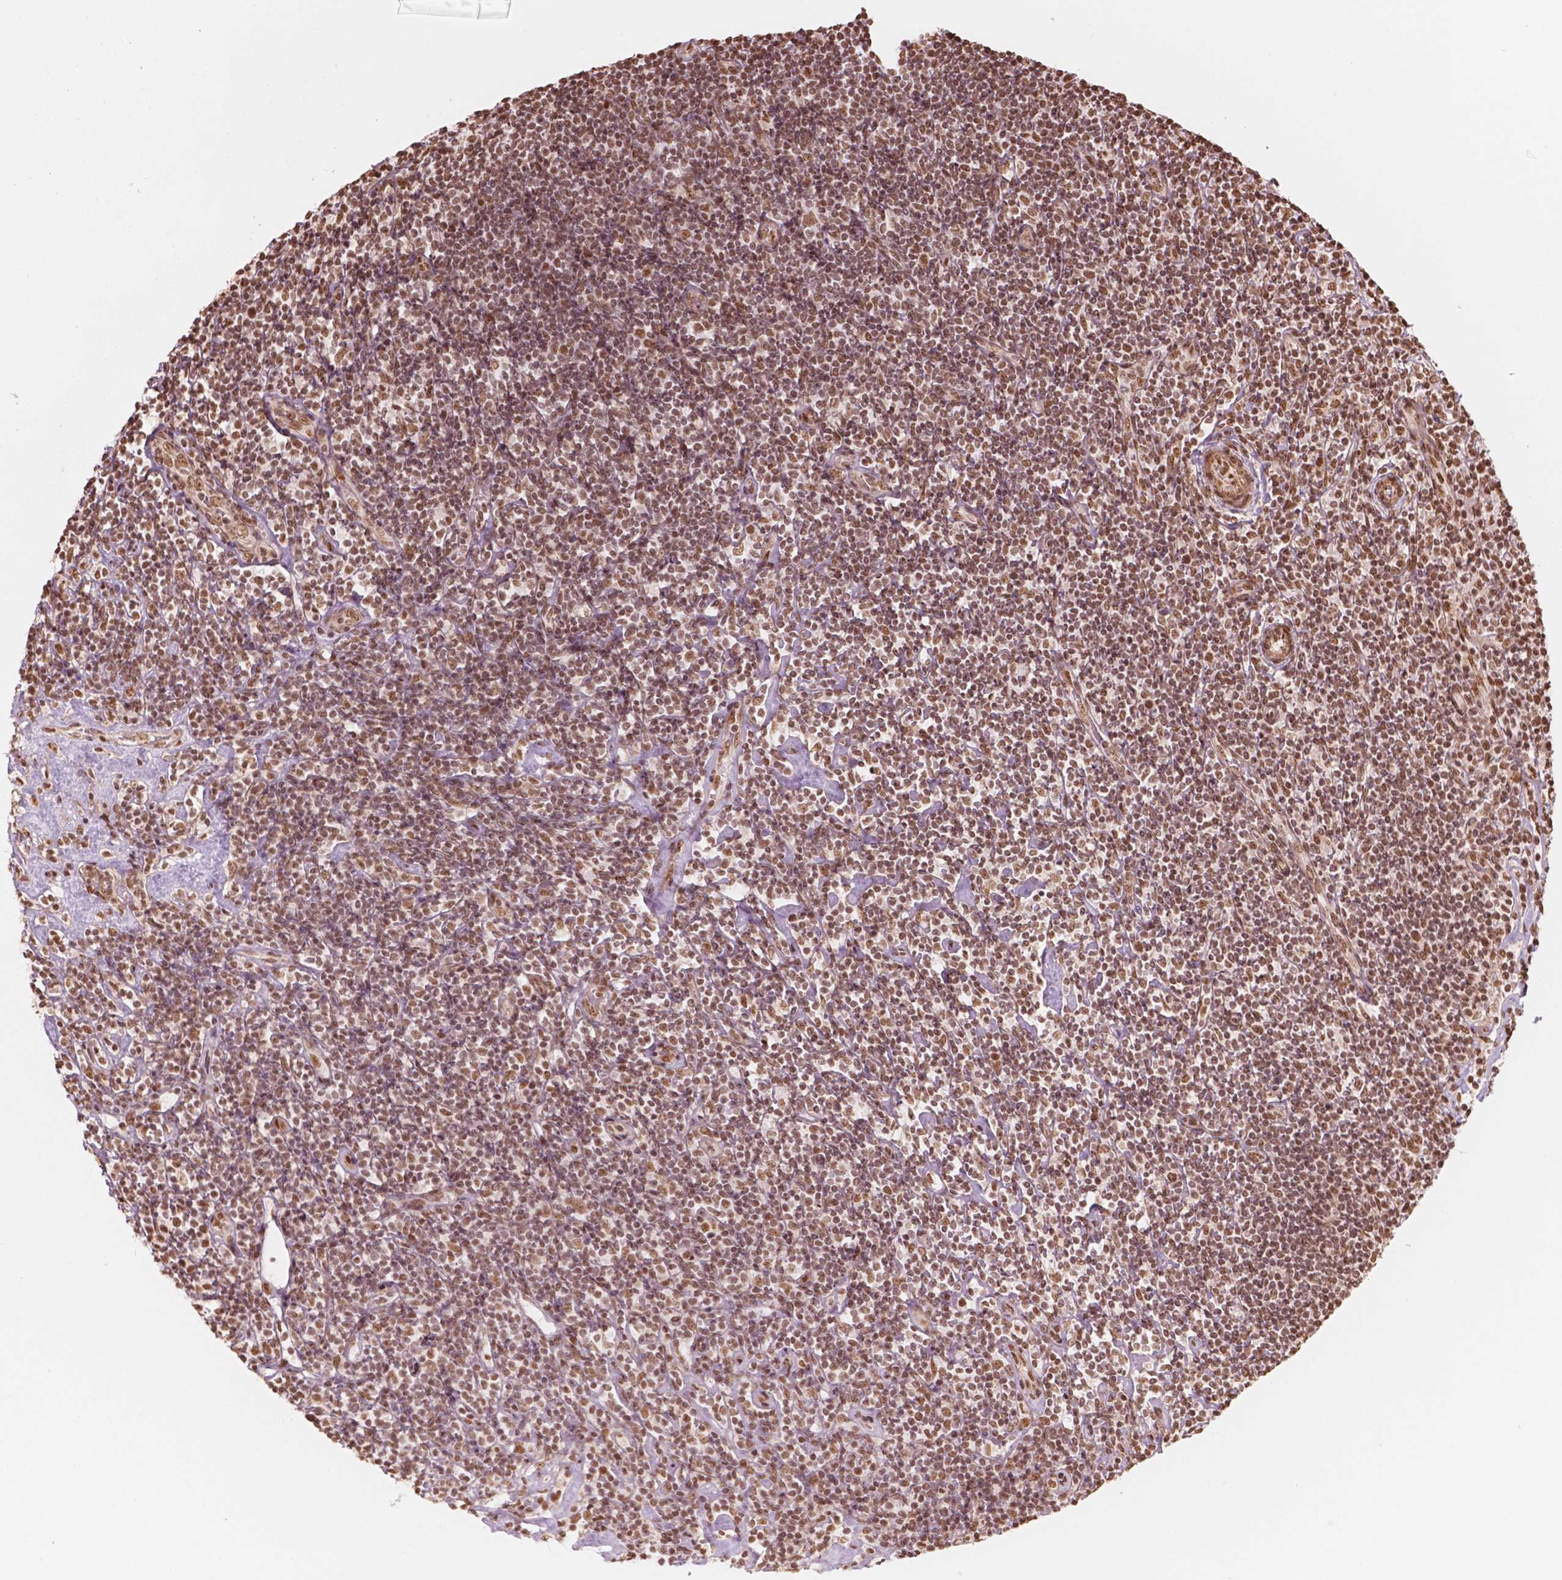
{"staining": {"intensity": "moderate", "quantity": ">75%", "location": "nuclear"}, "tissue": "lymphoma", "cell_type": "Tumor cells", "image_type": "cancer", "snomed": [{"axis": "morphology", "description": "Hodgkin's disease, NOS"}, {"axis": "topography", "description": "Lymph node"}], "caption": "Immunohistochemistry (IHC) (DAB) staining of Hodgkin's disease demonstrates moderate nuclear protein positivity in about >75% of tumor cells.", "gene": "GTF3C5", "patient": {"sex": "male", "age": 40}}